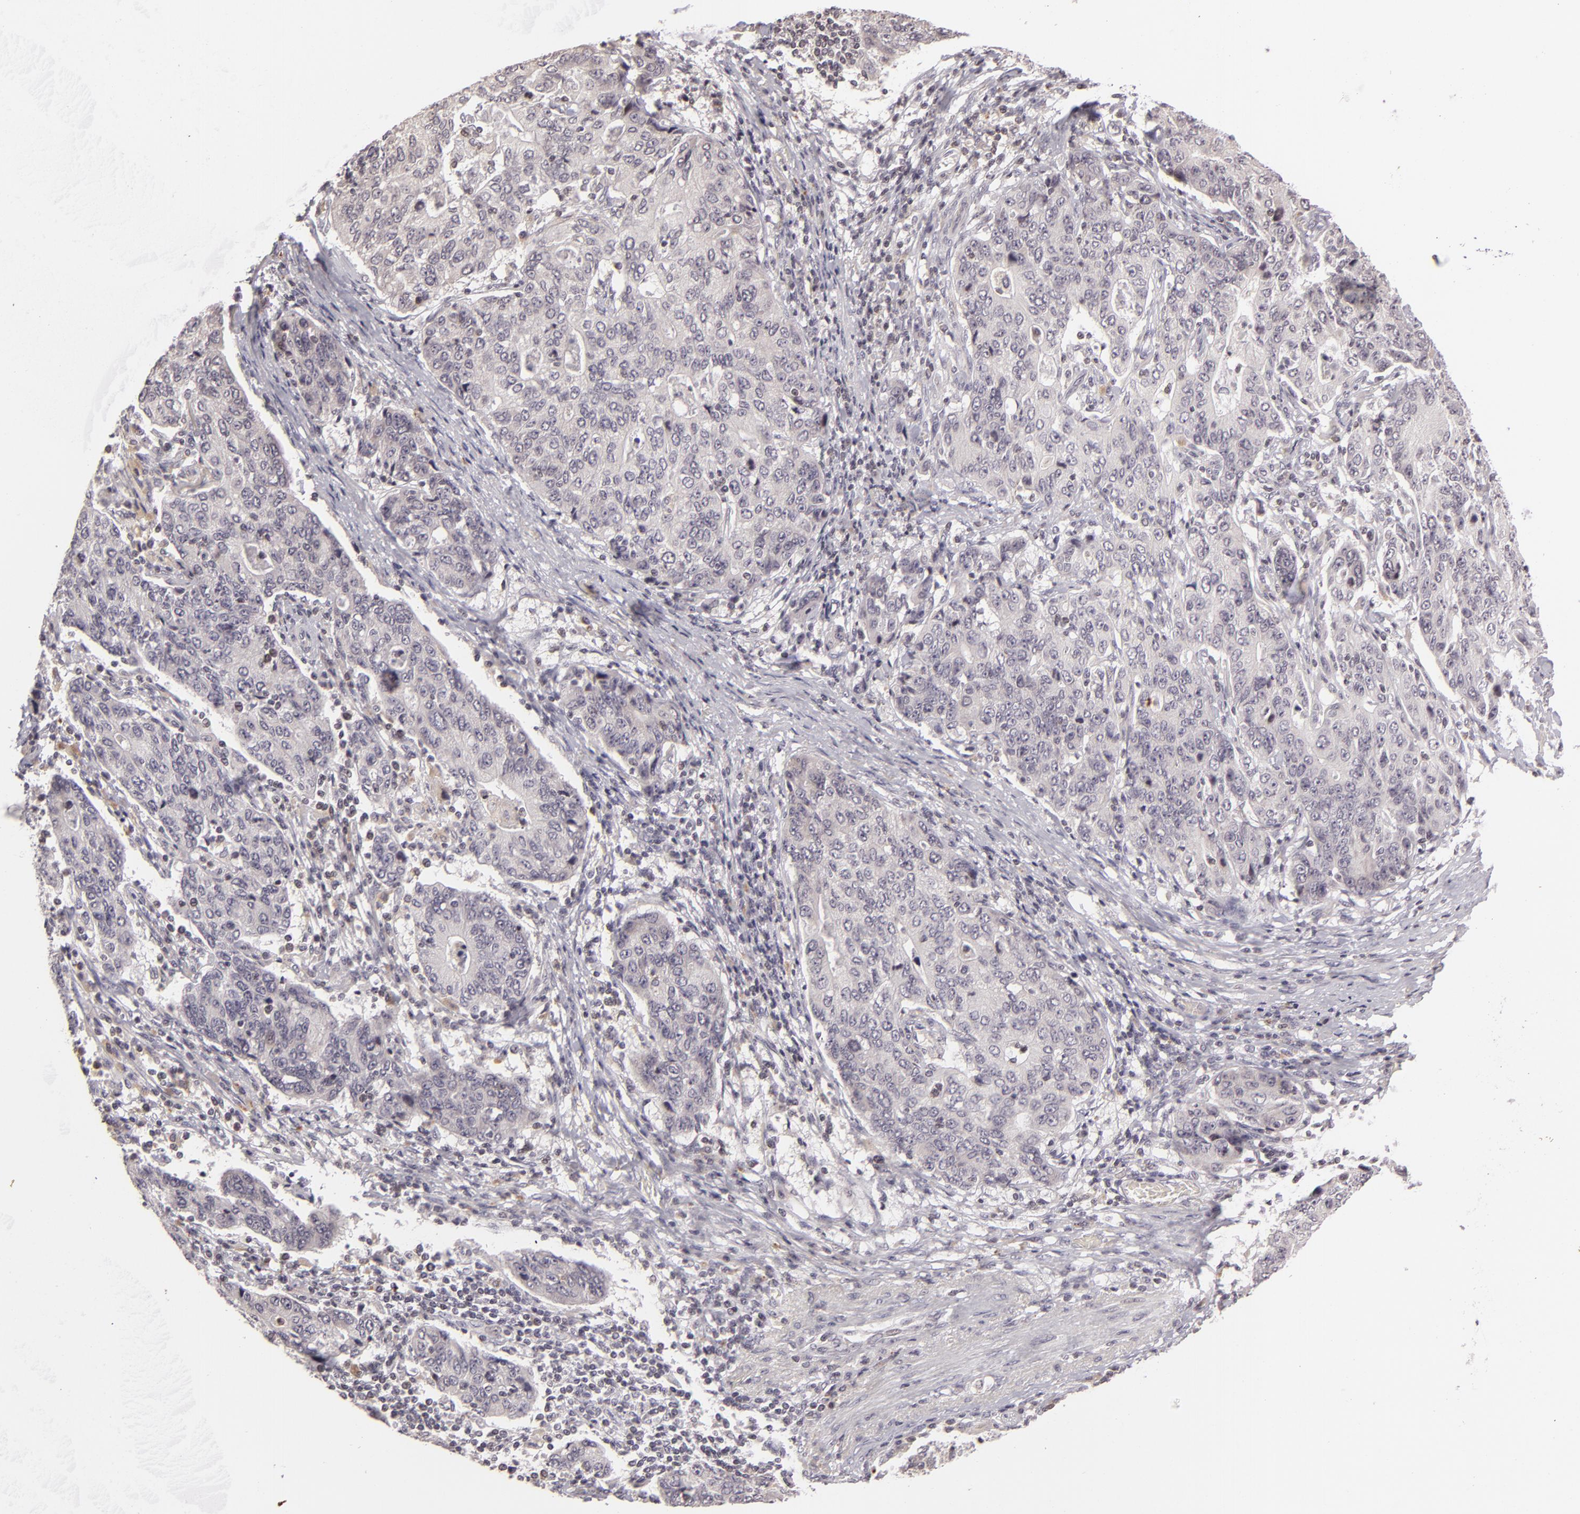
{"staining": {"intensity": "negative", "quantity": "none", "location": "none"}, "tissue": "stomach cancer", "cell_type": "Tumor cells", "image_type": "cancer", "snomed": [{"axis": "morphology", "description": "Adenocarcinoma, NOS"}, {"axis": "topography", "description": "Esophagus"}, {"axis": "topography", "description": "Stomach"}], "caption": "DAB immunohistochemical staining of human stomach cancer displays no significant expression in tumor cells.", "gene": "AKAP6", "patient": {"sex": "male", "age": 74}}